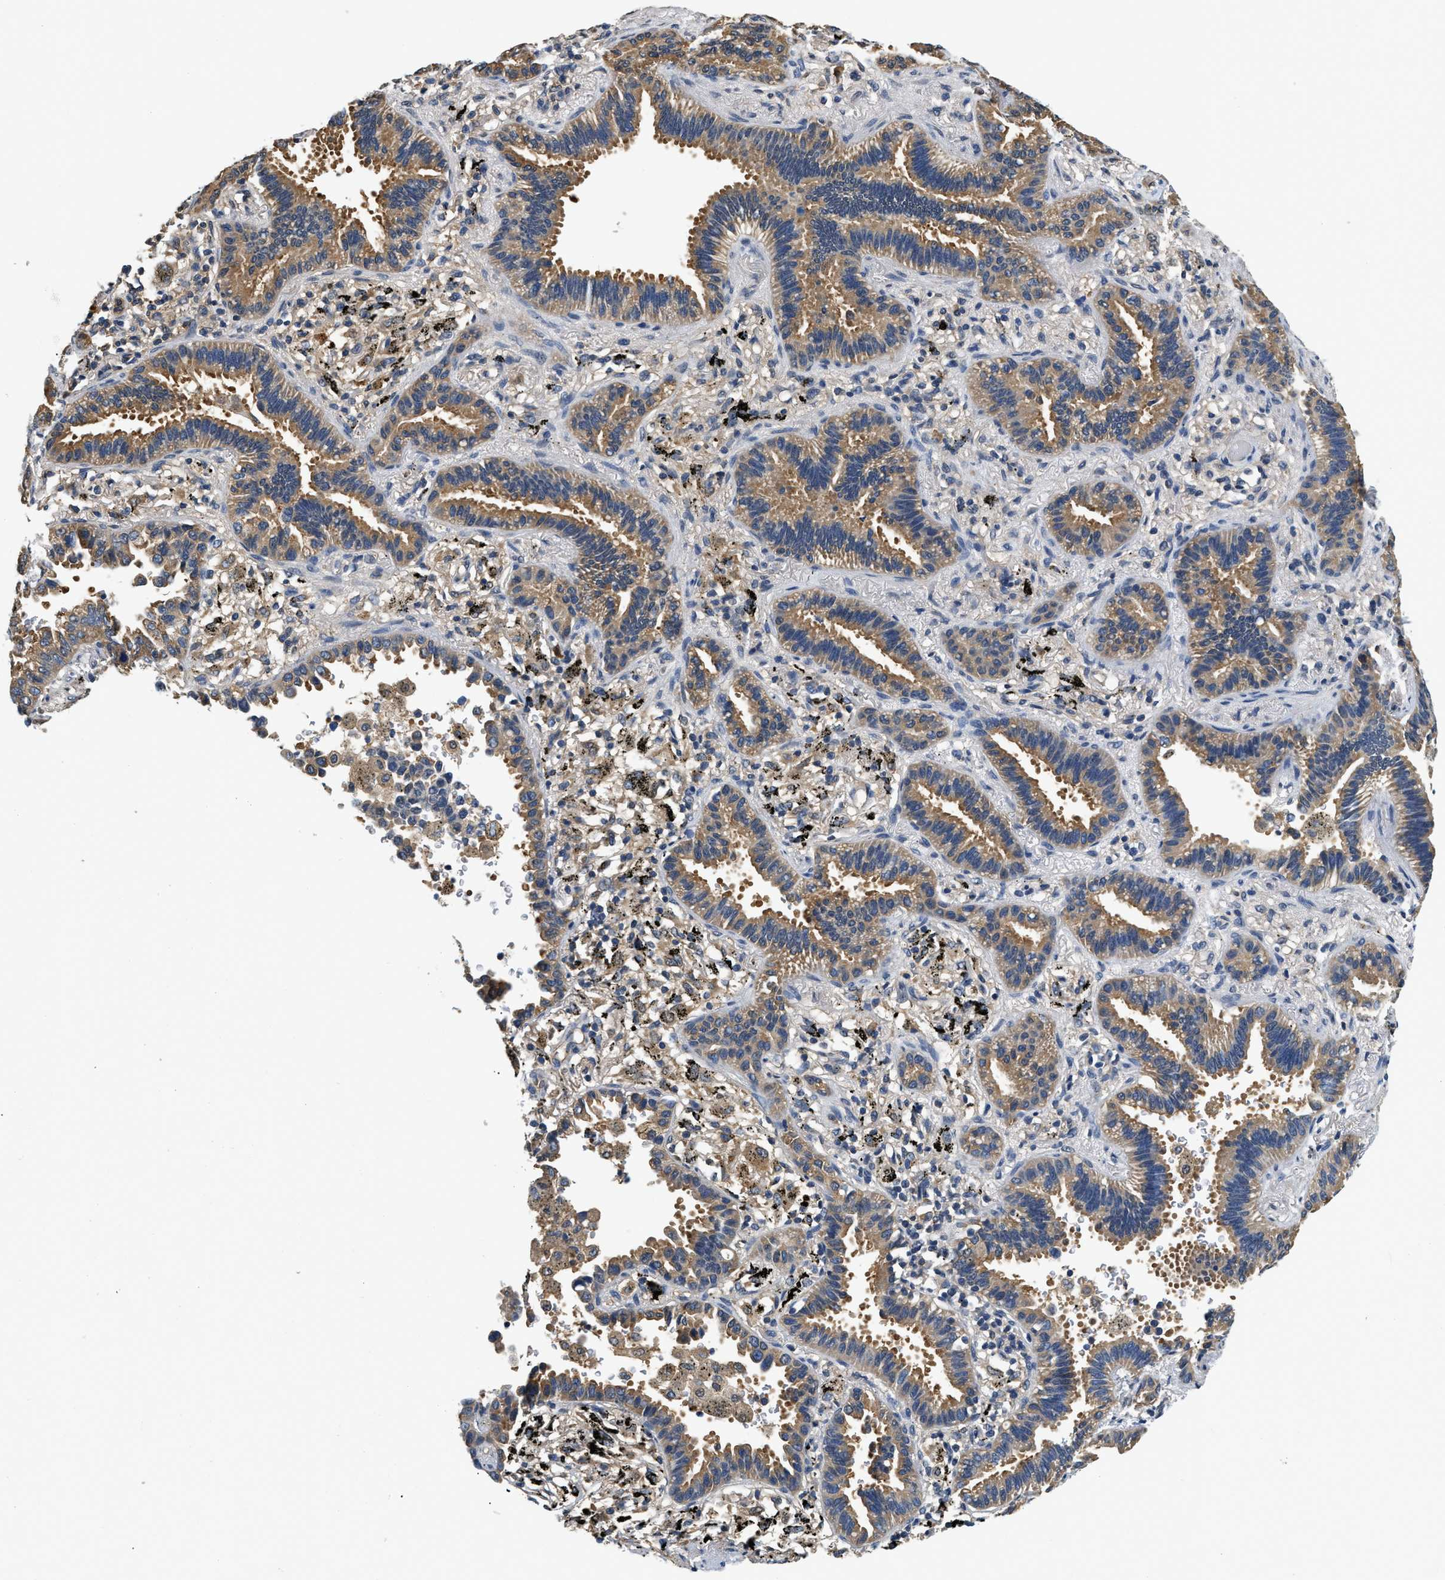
{"staining": {"intensity": "moderate", "quantity": ">75%", "location": "cytoplasmic/membranous"}, "tissue": "lung cancer", "cell_type": "Tumor cells", "image_type": "cancer", "snomed": [{"axis": "morphology", "description": "Normal tissue, NOS"}, {"axis": "morphology", "description": "Adenocarcinoma, NOS"}, {"axis": "topography", "description": "Lung"}], "caption": "Adenocarcinoma (lung) stained with DAB immunohistochemistry (IHC) demonstrates medium levels of moderate cytoplasmic/membranous staining in approximately >75% of tumor cells.", "gene": "BCL7C", "patient": {"sex": "male", "age": 59}}